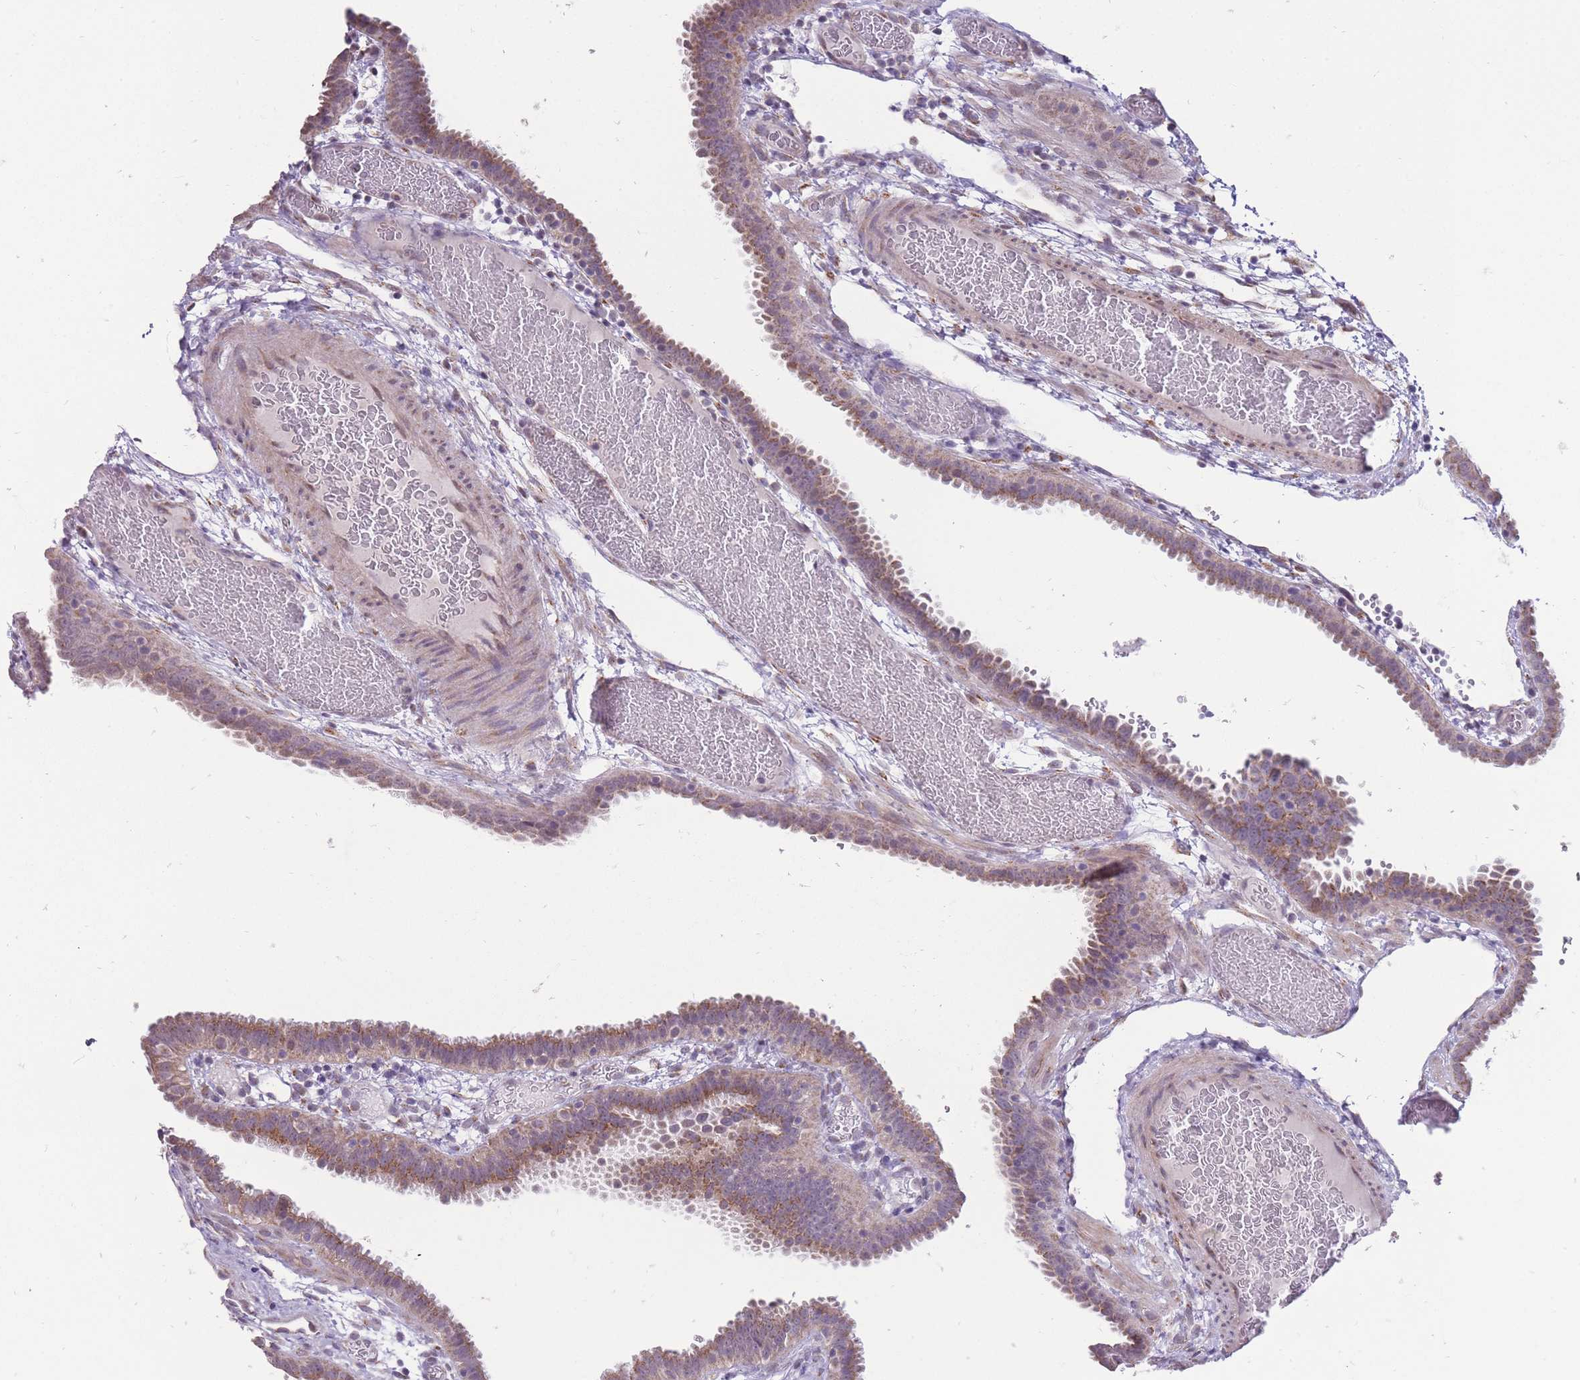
{"staining": {"intensity": "moderate", "quantity": ">75%", "location": "cytoplasmic/membranous"}, "tissue": "fallopian tube", "cell_type": "Glandular cells", "image_type": "normal", "snomed": [{"axis": "morphology", "description": "Normal tissue, NOS"}, {"axis": "topography", "description": "Fallopian tube"}], "caption": "Immunohistochemical staining of benign human fallopian tube exhibits medium levels of moderate cytoplasmic/membranous expression in about >75% of glandular cells. (DAB (3,3'-diaminobenzidine) = brown stain, brightfield microscopy at high magnification).", "gene": "NELL1", "patient": {"sex": "female", "age": 37}}